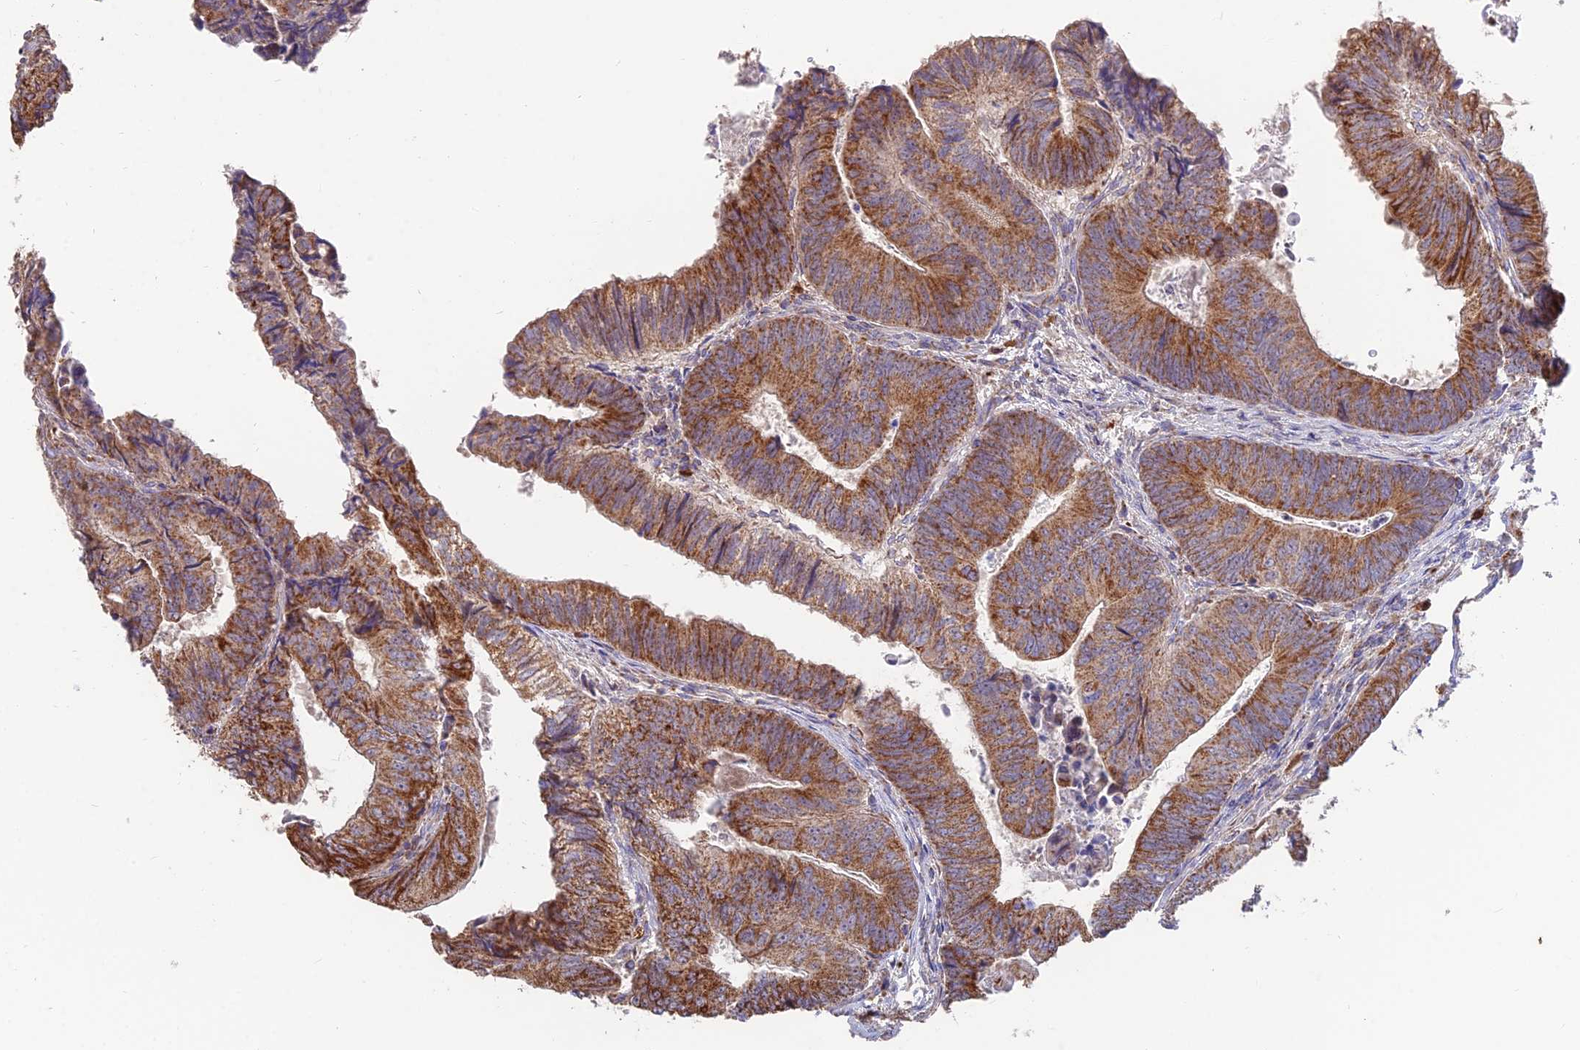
{"staining": {"intensity": "moderate", "quantity": ">75%", "location": "cytoplasmic/membranous"}, "tissue": "colorectal cancer", "cell_type": "Tumor cells", "image_type": "cancer", "snomed": [{"axis": "morphology", "description": "Adenocarcinoma, NOS"}, {"axis": "topography", "description": "Colon"}], "caption": "IHC image of neoplastic tissue: human colorectal cancer (adenocarcinoma) stained using immunohistochemistry (IHC) shows medium levels of moderate protein expression localized specifically in the cytoplasmic/membranous of tumor cells, appearing as a cytoplasmic/membranous brown color.", "gene": "IFT22", "patient": {"sex": "female", "age": 67}}